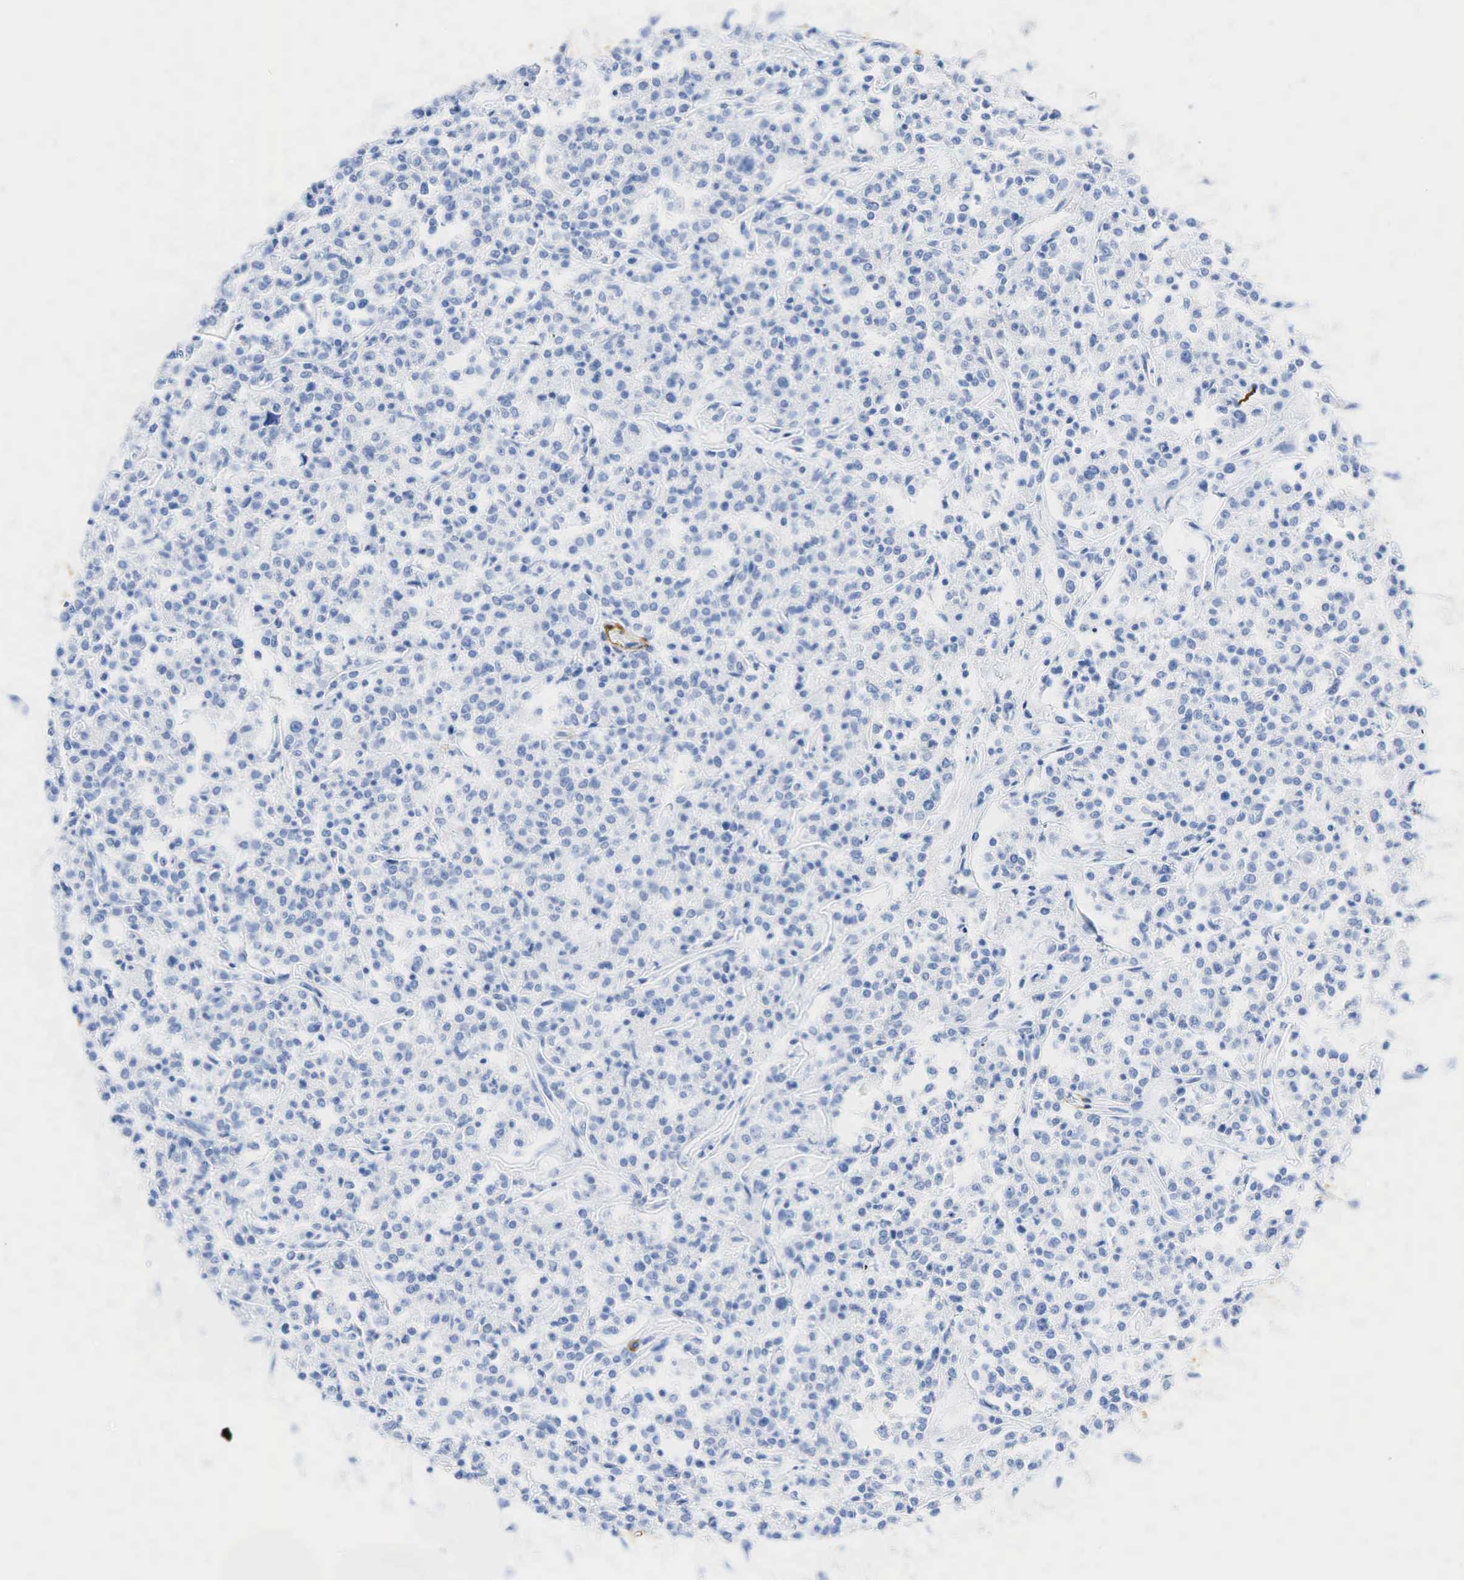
{"staining": {"intensity": "negative", "quantity": "none", "location": "none"}, "tissue": "lymphoma", "cell_type": "Tumor cells", "image_type": "cancer", "snomed": [{"axis": "morphology", "description": "Malignant lymphoma, non-Hodgkin's type, Low grade"}, {"axis": "topography", "description": "Small intestine"}], "caption": "This photomicrograph is of lymphoma stained with immunohistochemistry (IHC) to label a protein in brown with the nuclei are counter-stained blue. There is no staining in tumor cells.", "gene": "ACTA1", "patient": {"sex": "female", "age": 59}}